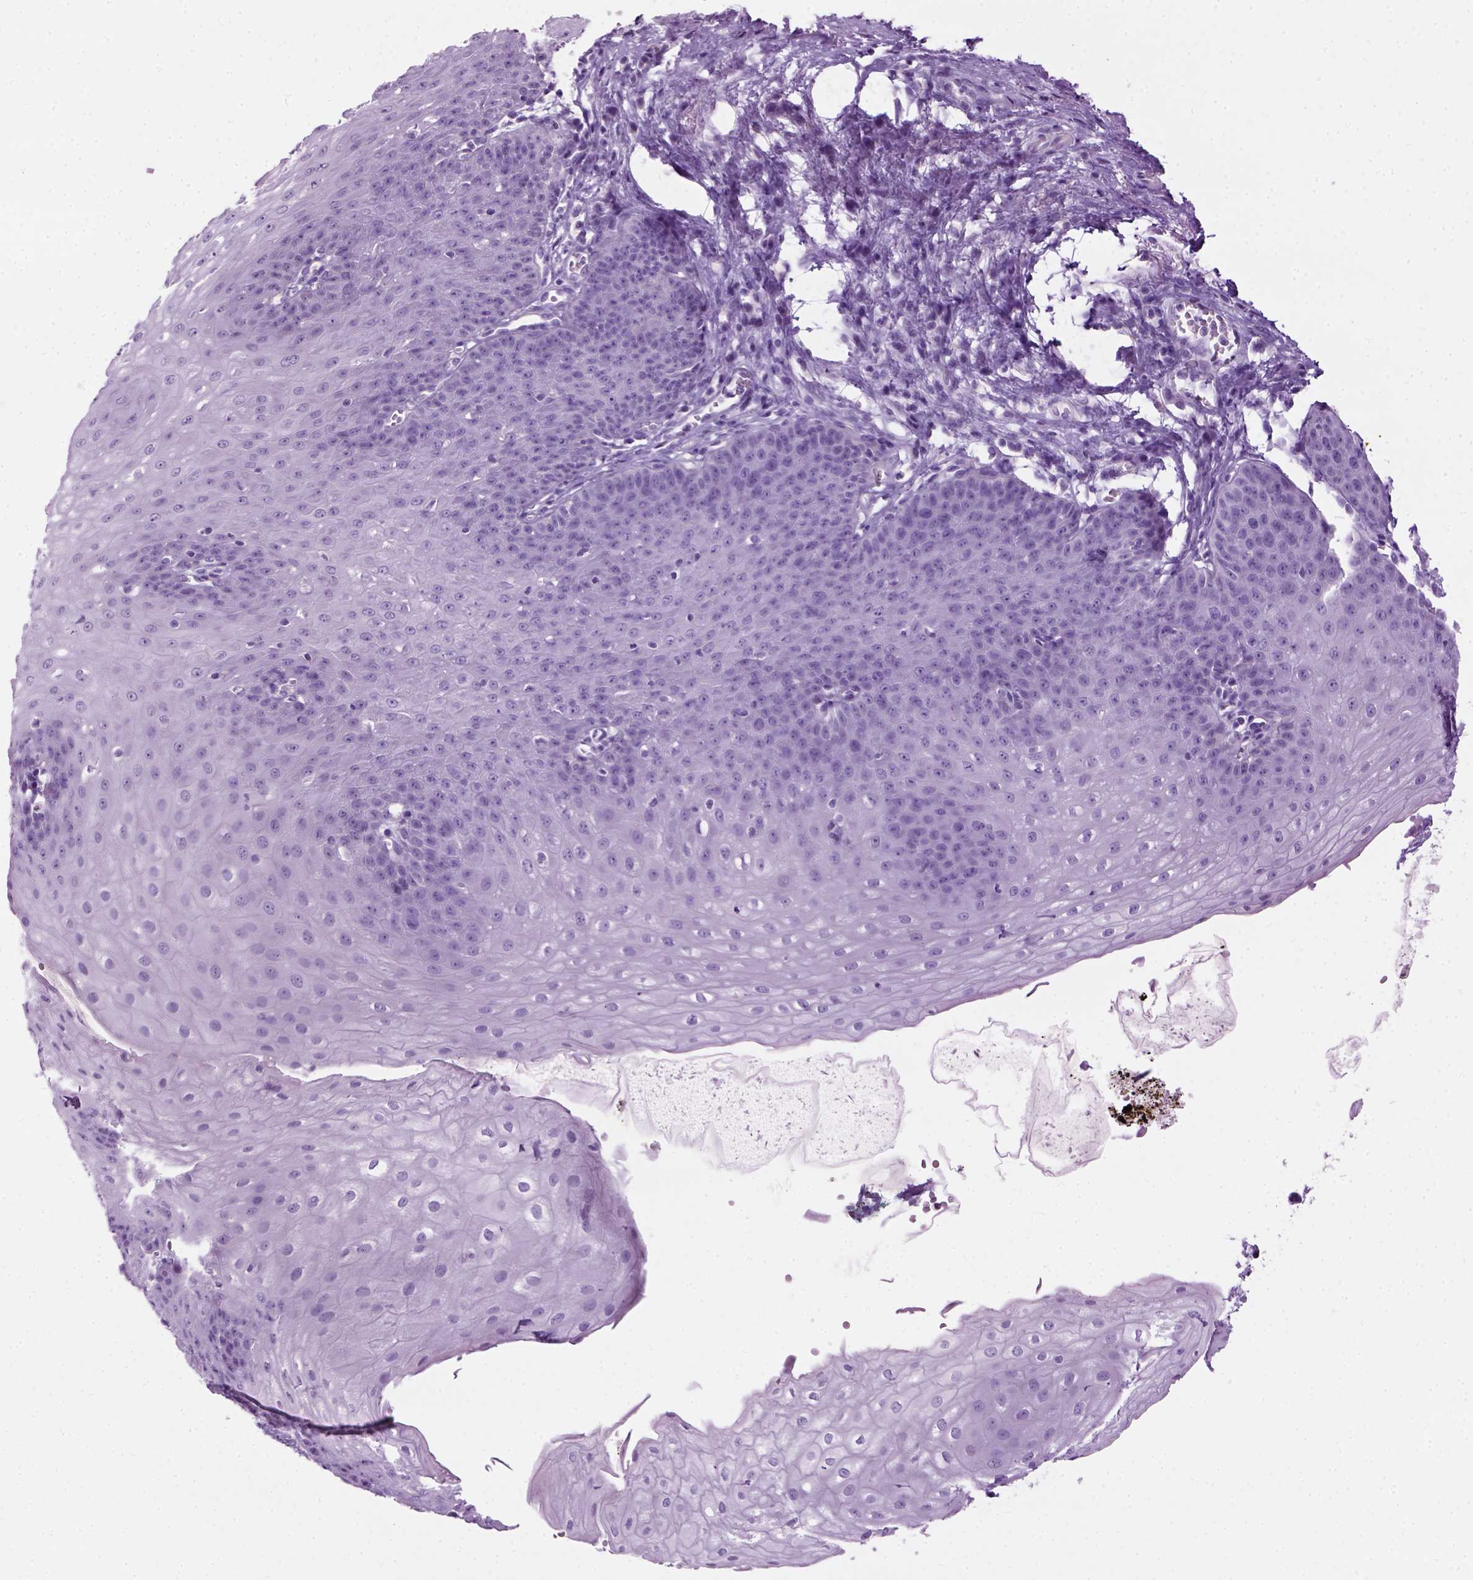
{"staining": {"intensity": "negative", "quantity": "none", "location": "none"}, "tissue": "esophagus", "cell_type": "Squamous epithelial cells", "image_type": "normal", "snomed": [{"axis": "morphology", "description": "Normal tissue, NOS"}, {"axis": "topography", "description": "Esophagus"}], "caption": "Squamous epithelial cells are negative for protein expression in benign human esophagus.", "gene": "GABRB2", "patient": {"sex": "male", "age": 71}}